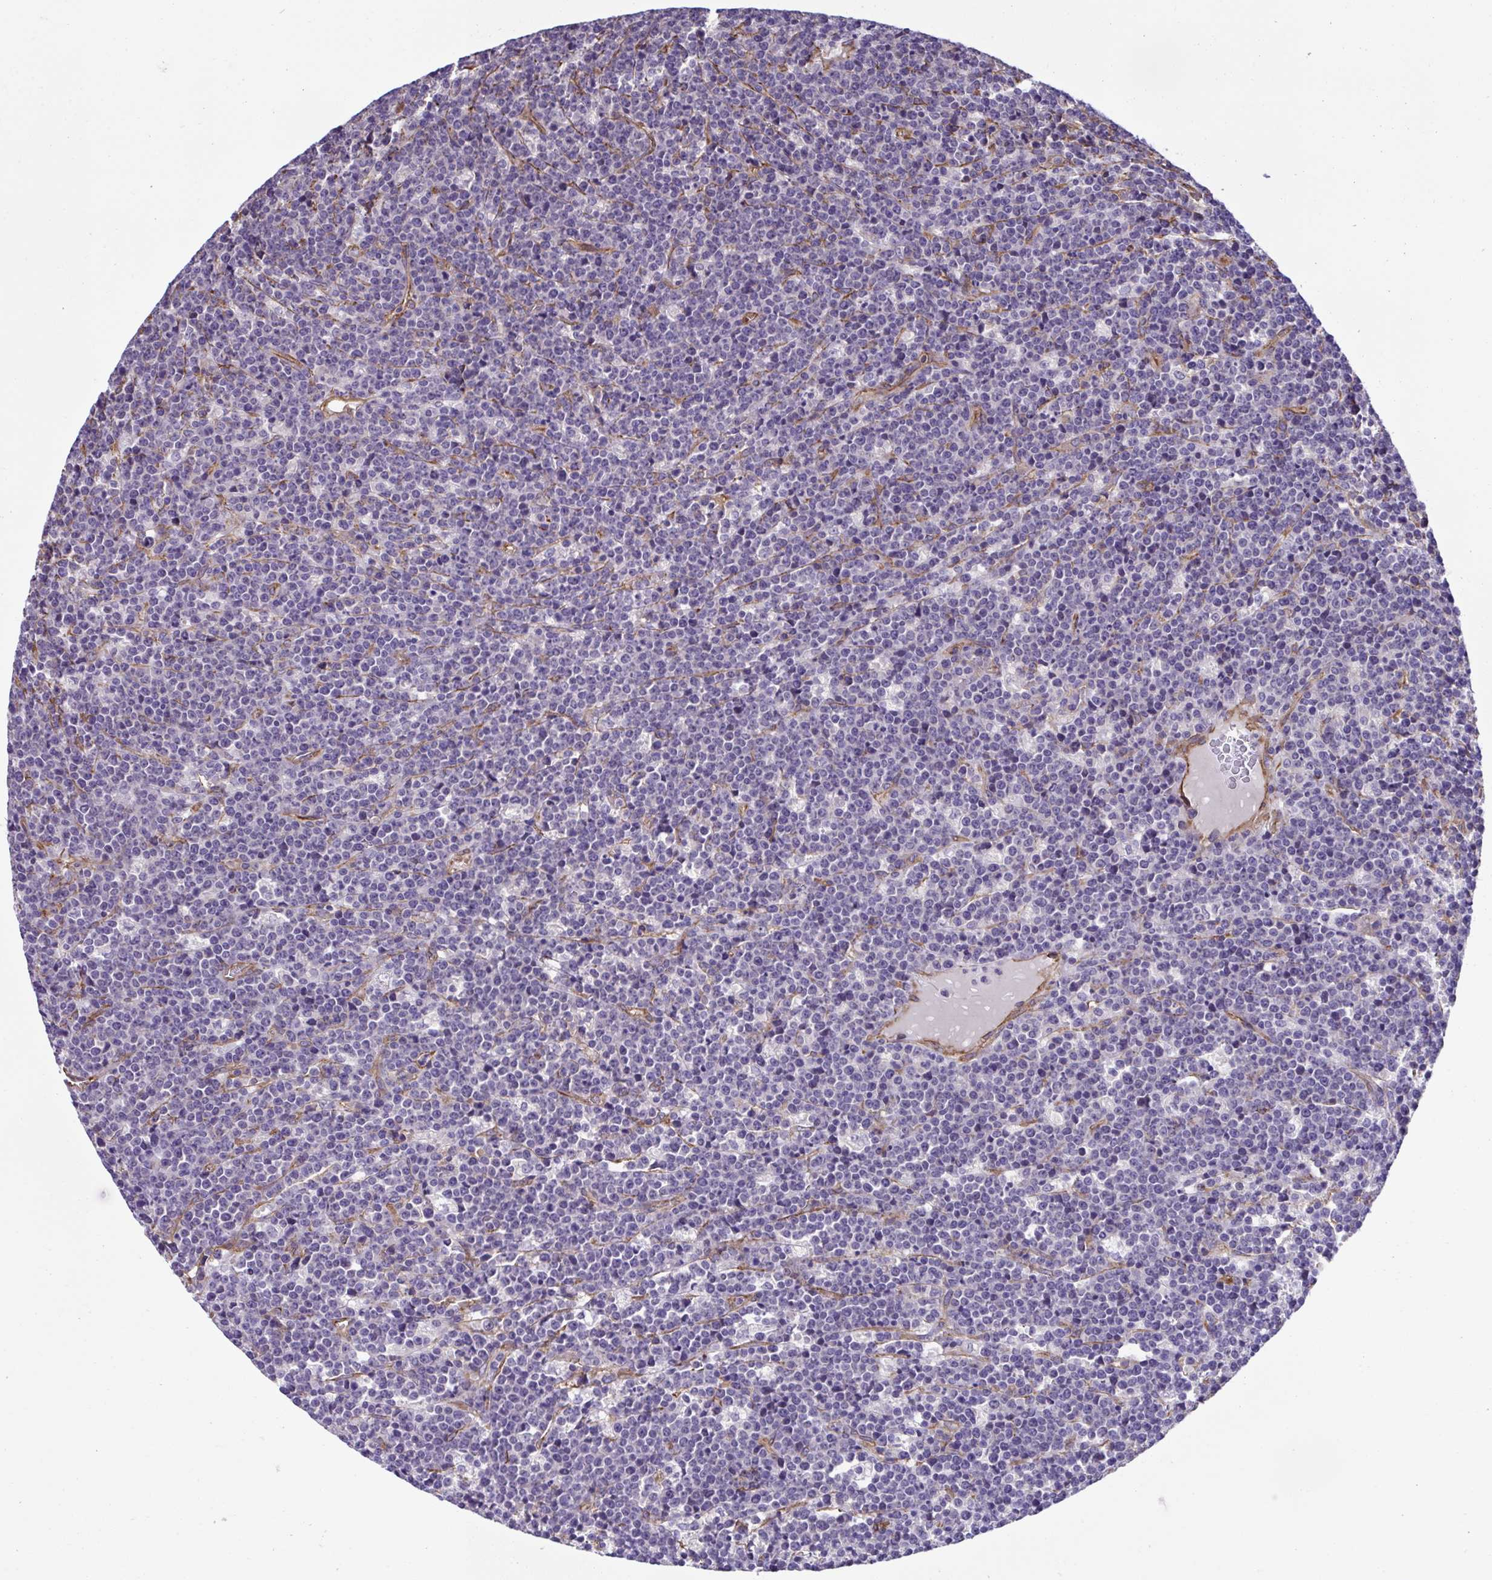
{"staining": {"intensity": "negative", "quantity": "none", "location": "none"}, "tissue": "lymphoma", "cell_type": "Tumor cells", "image_type": "cancer", "snomed": [{"axis": "morphology", "description": "Malignant lymphoma, non-Hodgkin's type, High grade"}, {"axis": "topography", "description": "Ovary"}], "caption": "The histopathology image exhibits no significant staining in tumor cells of lymphoma.", "gene": "TRIM52", "patient": {"sex": "female", "age": 56}}